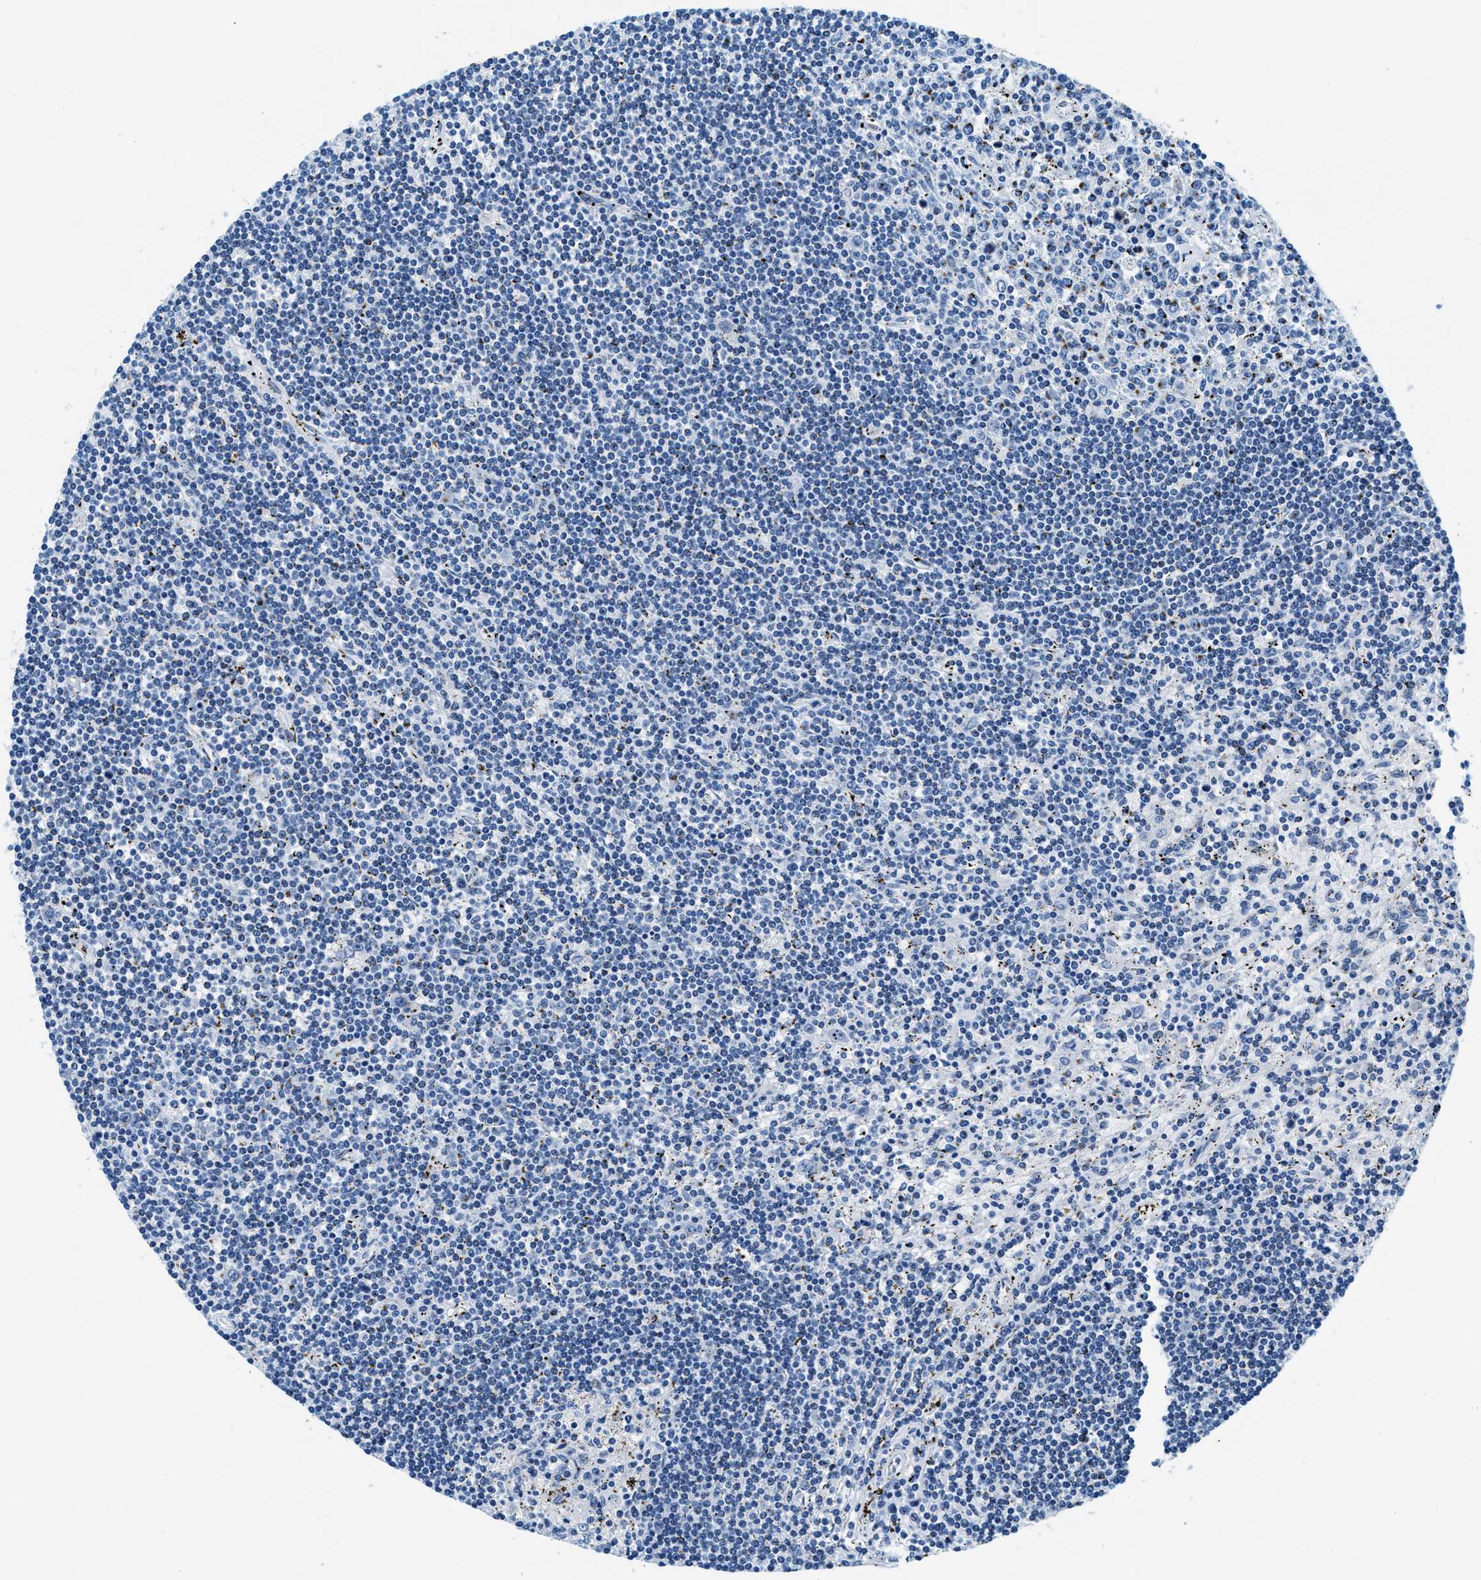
{"staining": {"intensity": "negative", "quantity": "none", "location": "none"}, "tissue": "lymphoma", "cell_type": "Tumor cells", "image_type": "cancer", "snomed": [{"axis": "morphology", "description": "Malignant lymphoma, non-Hodgkin's type, Low grade"}, {"axis": "topography", "description": "Spleen"}], "caption": "Lymphoma was stained to show a protein in brown. There is no significant expression in tumor cells. Brightfield microscopy of immunohistochemistry (IHC) stained with DAB (3,3'-diaminobenzidine) (brown) and hematoxylin (blue), captured at high magnification.", "gene": "VPS53", "patient": {"sex": "male", "age": 76}}